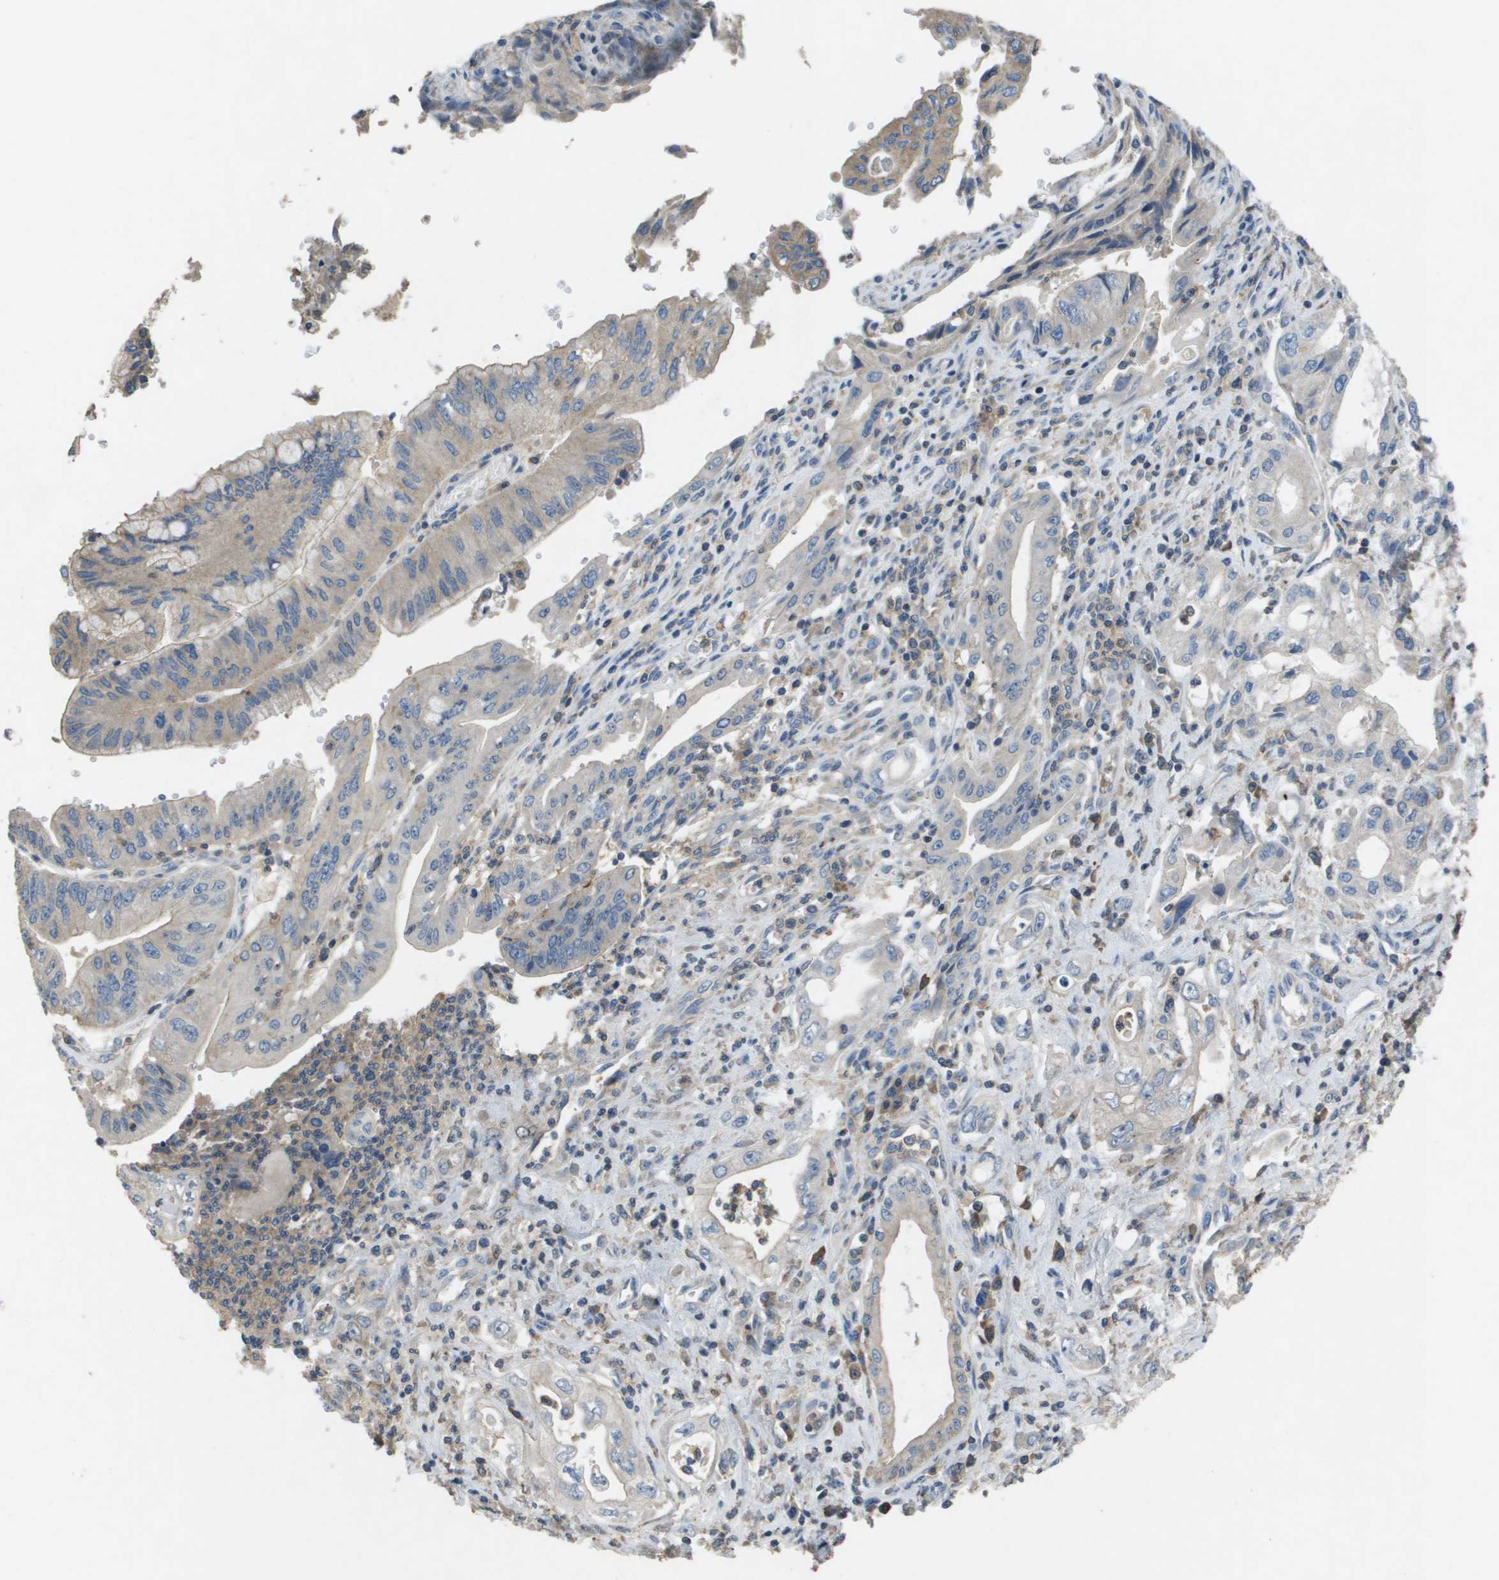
{"staining": {"intensity": "weak", "quantity": "<25%", "location": "cytoplasmic/membranous"}, "tissue": "pancreatic cancer", "cell_type": "Tumor cells", "image_type": "cancer", "snomed": [{"axis": "morphology", "description": "Adenocarcinoma, NOS"}, {"axis": "topography", "description": "Pancreas"}], "caption": "The photomicrograph displays no significant expression in tumor cells of adenocarcinoma (pancreatic).", "gene": "CLCA4", "patient": {"sex": "female", "age": 73}}